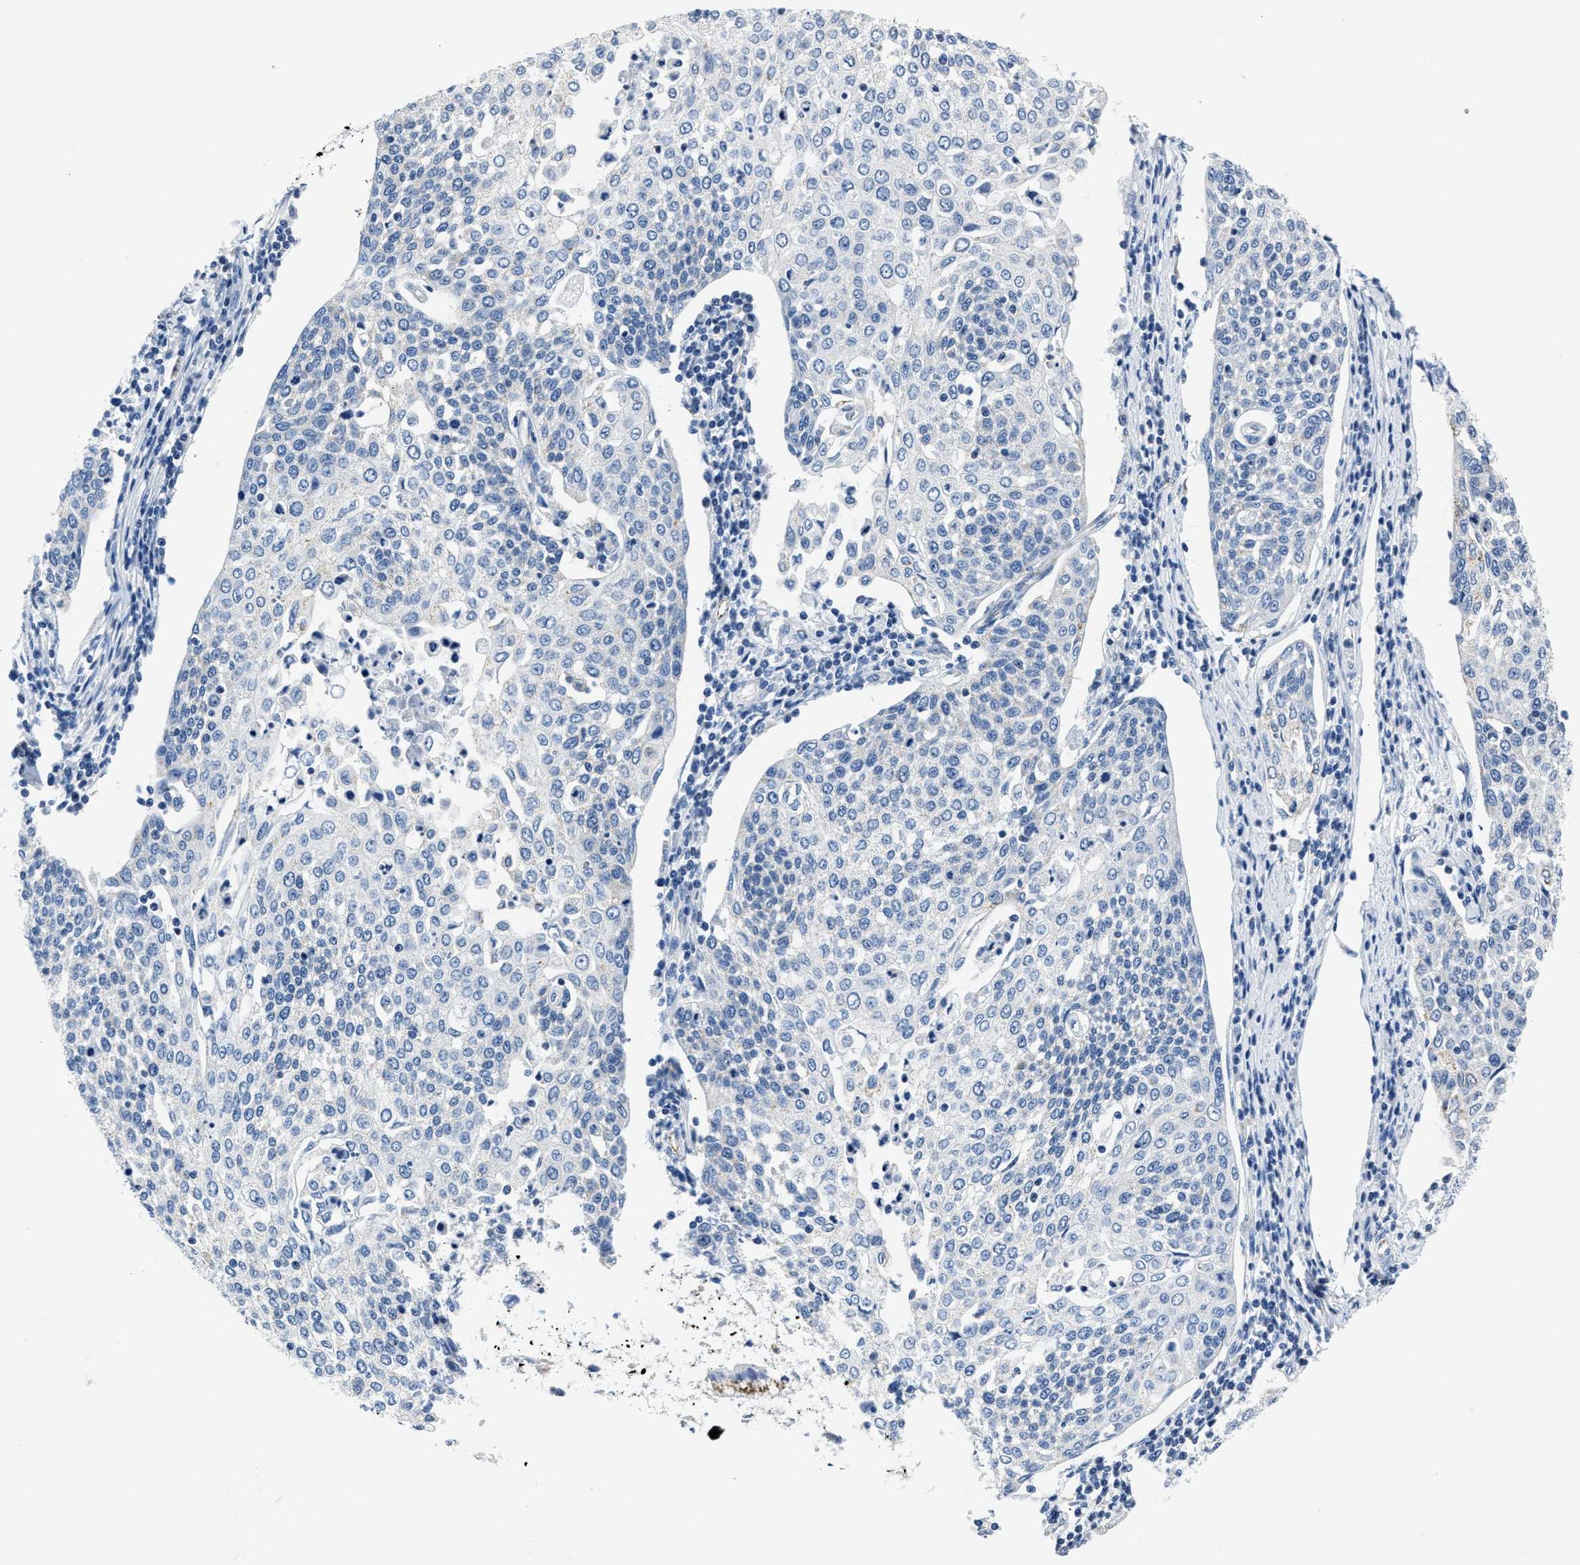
{"staining": {"intensity": "negative", "quantity": "none", "location": "none"}, "tissue": "cervical cancer", "cell_type": "Tumor cells", "image_type": "cancer", "snomed": [{"axis": "morphology", "description": "Squamous cell carcinoma, NOS"}, {"axis": "topography", "description": "Cervix"}], "caption": "Micrograph shows no significant protein positivity in tumor cells of cervical squamous cell carcinoma.", "gene": "AMACR", "patient": {"sex": "female", "age": 34}}